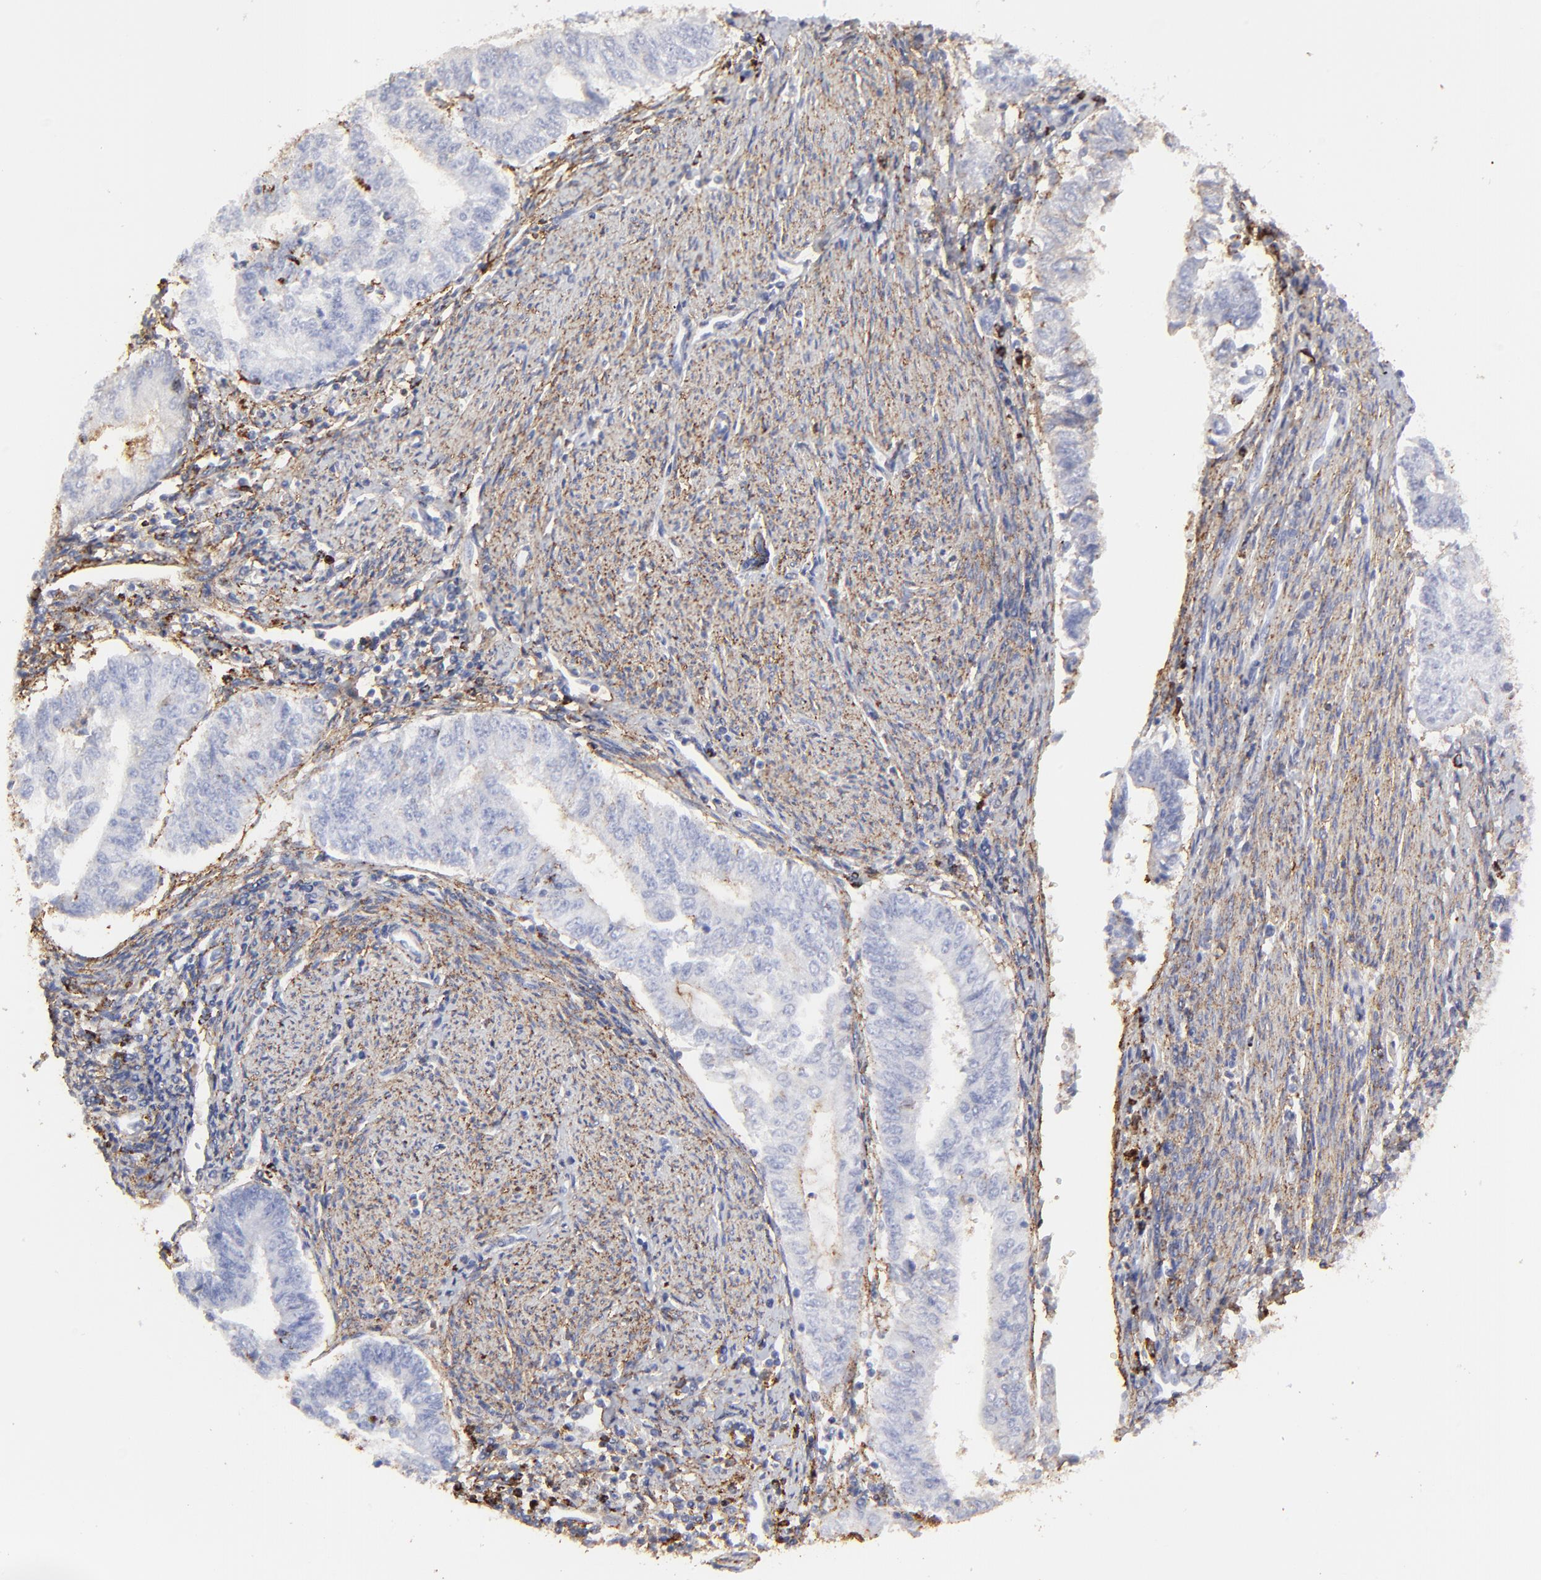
{"staining": {"intensity": "weak", "quantity": "<25%", "location": "cytoplasmic/membranous"}, "tissue": "endometrial cancer", "cell_type": "Tumor cells", "image_type": "cancer", "snomed": [{"axis": "morphology", "description": "Adenocarcinoma, NOS"}, {"axis": "topography", "description": "Endometrium"}], "caption": "Image shows no significant protein positivity in tumor cells of endometrial adenocarcinoma. Brightfield microscopy of immunohistochemistry (IHC) stained with DAB (brown) and hematoxylin (blue), captured at high magnification.", "gene": "ANXA6", "patient": {"sex": "female", "age": 66}}